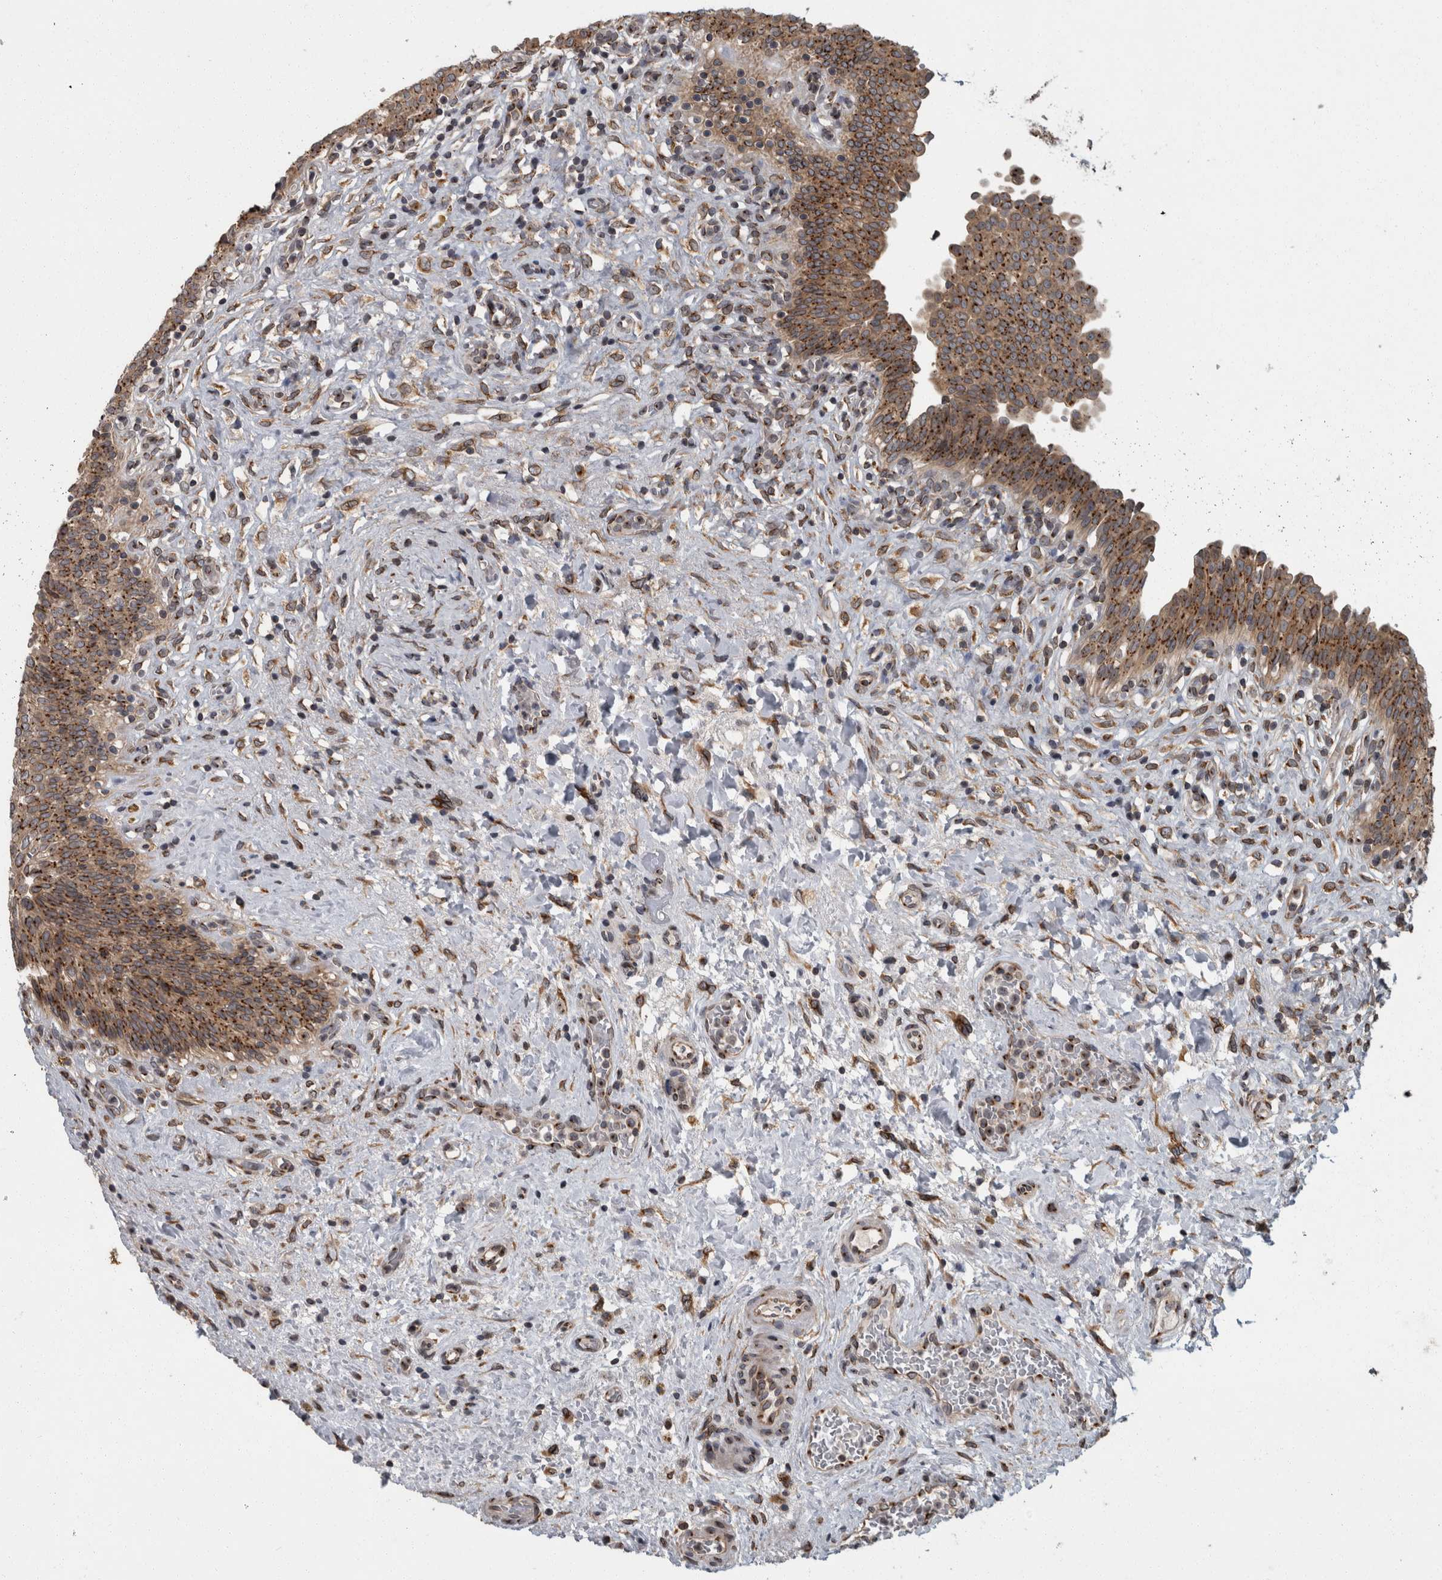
{"staining": {"intensity": "moderate", "quantity": ">75%", "location": "cytoplasmic/membranous"}, "tissue": "urinary bladder", "cell_type": "Urothelial cells", "image_type": "normal", "snomed": [{"axis": "morphology", "description": "Urothelial carcinoma, High grade"}, {"axis": "topography", "description": "Urinary bladder"}], "caption": "Urothelial cells exhibit medium levels of moderate cytoplasmic/membranous expression in about >75% of cells in benign human urinary bladder. (DAB (3,3'-diaminobenzidine) IHC with brightfield microscopy, high magnification).", "gene": "LMAN2L", "patient": {"sex": "male", "age": 46}}